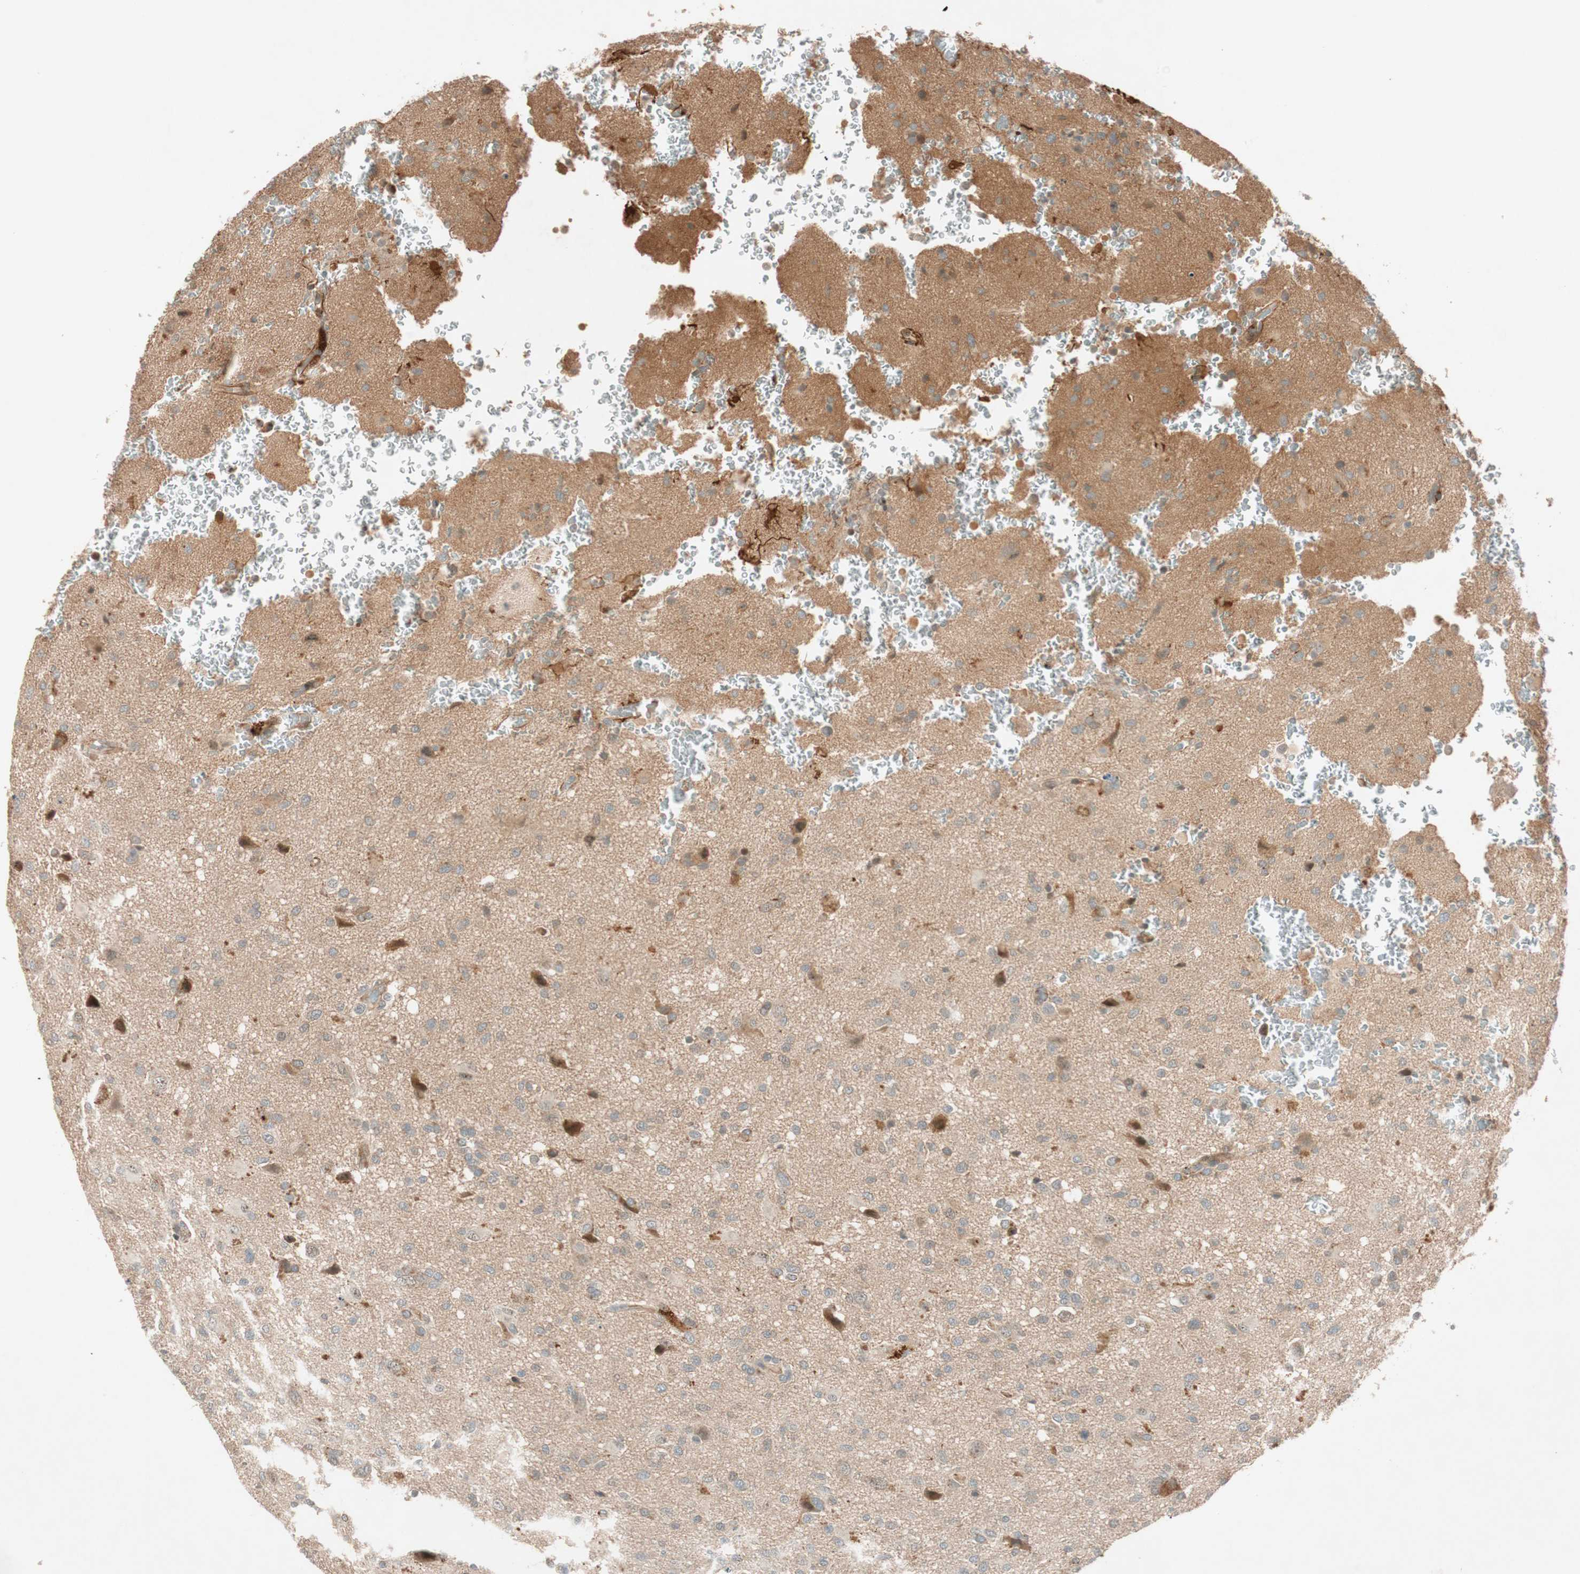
{"staining": {"intensity": "weak", "quantity": "<25%", "location": "cytoplasmic/membranous"}, "tissue": "glioma", "cell_type": "Tumor cells", "image_type": "cancer", "snomed": [{"axis": "morphology", "description": "Glioma, malignant, High grade"}, {"axis": "topography", "description": "Brain"}], "caption": "Immunohistochemical staining of human glioma shows no significant positivity in tumor cells.", "gene": "EPHA6", "patient": {"sex": "male", "age": 71}}